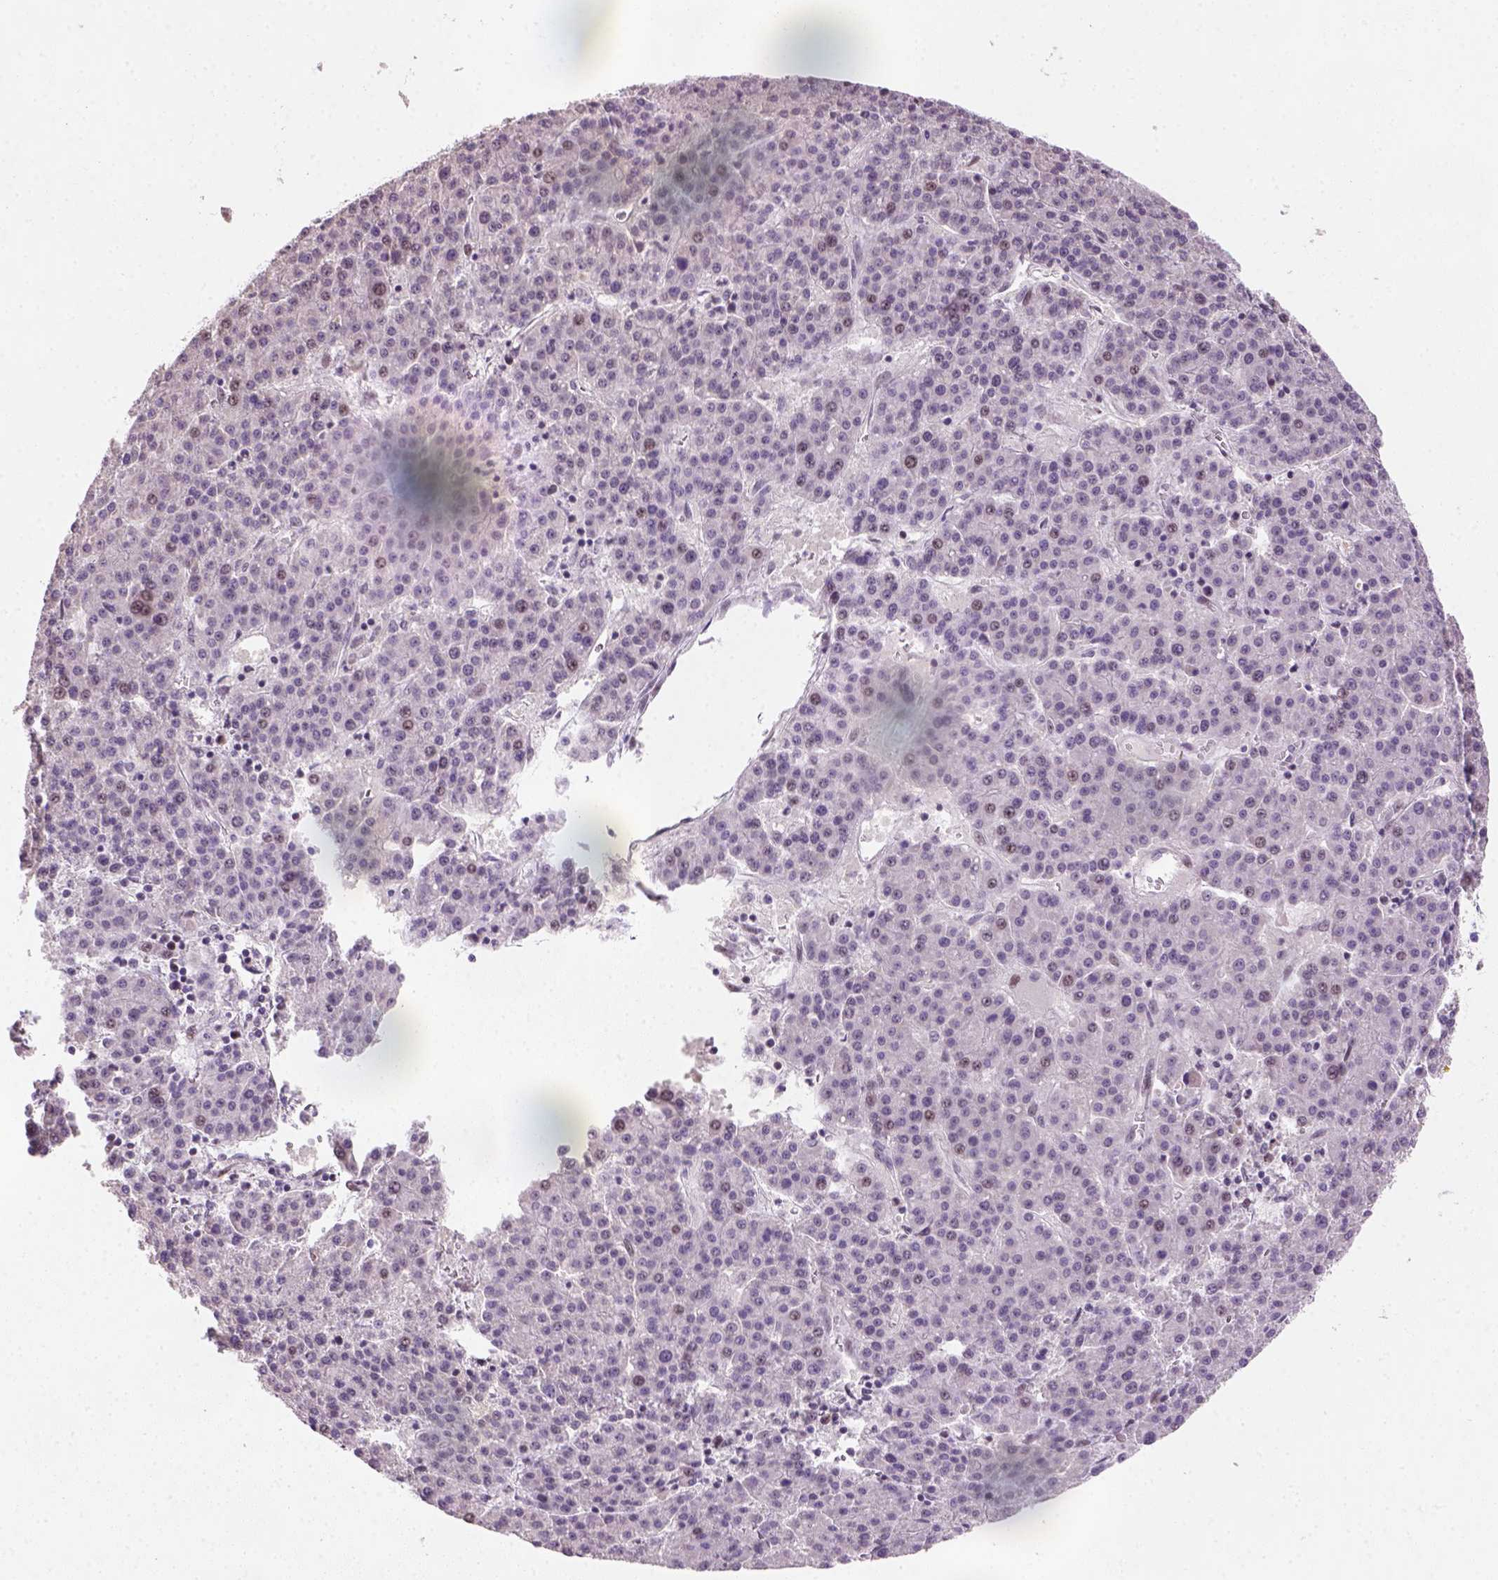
{"staining": {"intensity": "negative", "quantity": "none", "location": "none"}, "tissue": "liver cancer", "cell_type": "Tumor cells", "image_type": "cancer", "snomed": [{"axis": "morphology", "description": "Carcinoma, Hepatocellular, NOS"}, {"axis": "topography", "description": "Liver"}], "caption": "High magnification brightfield microscopy of liver cancer (hepatocellular carcinoma) stained with DAB (brown) and counterstained with hematoxylin (blue): tumor cells show no significant staining.", "gene": "DDX50", "patient": {"sex": "female", "age": 58}}